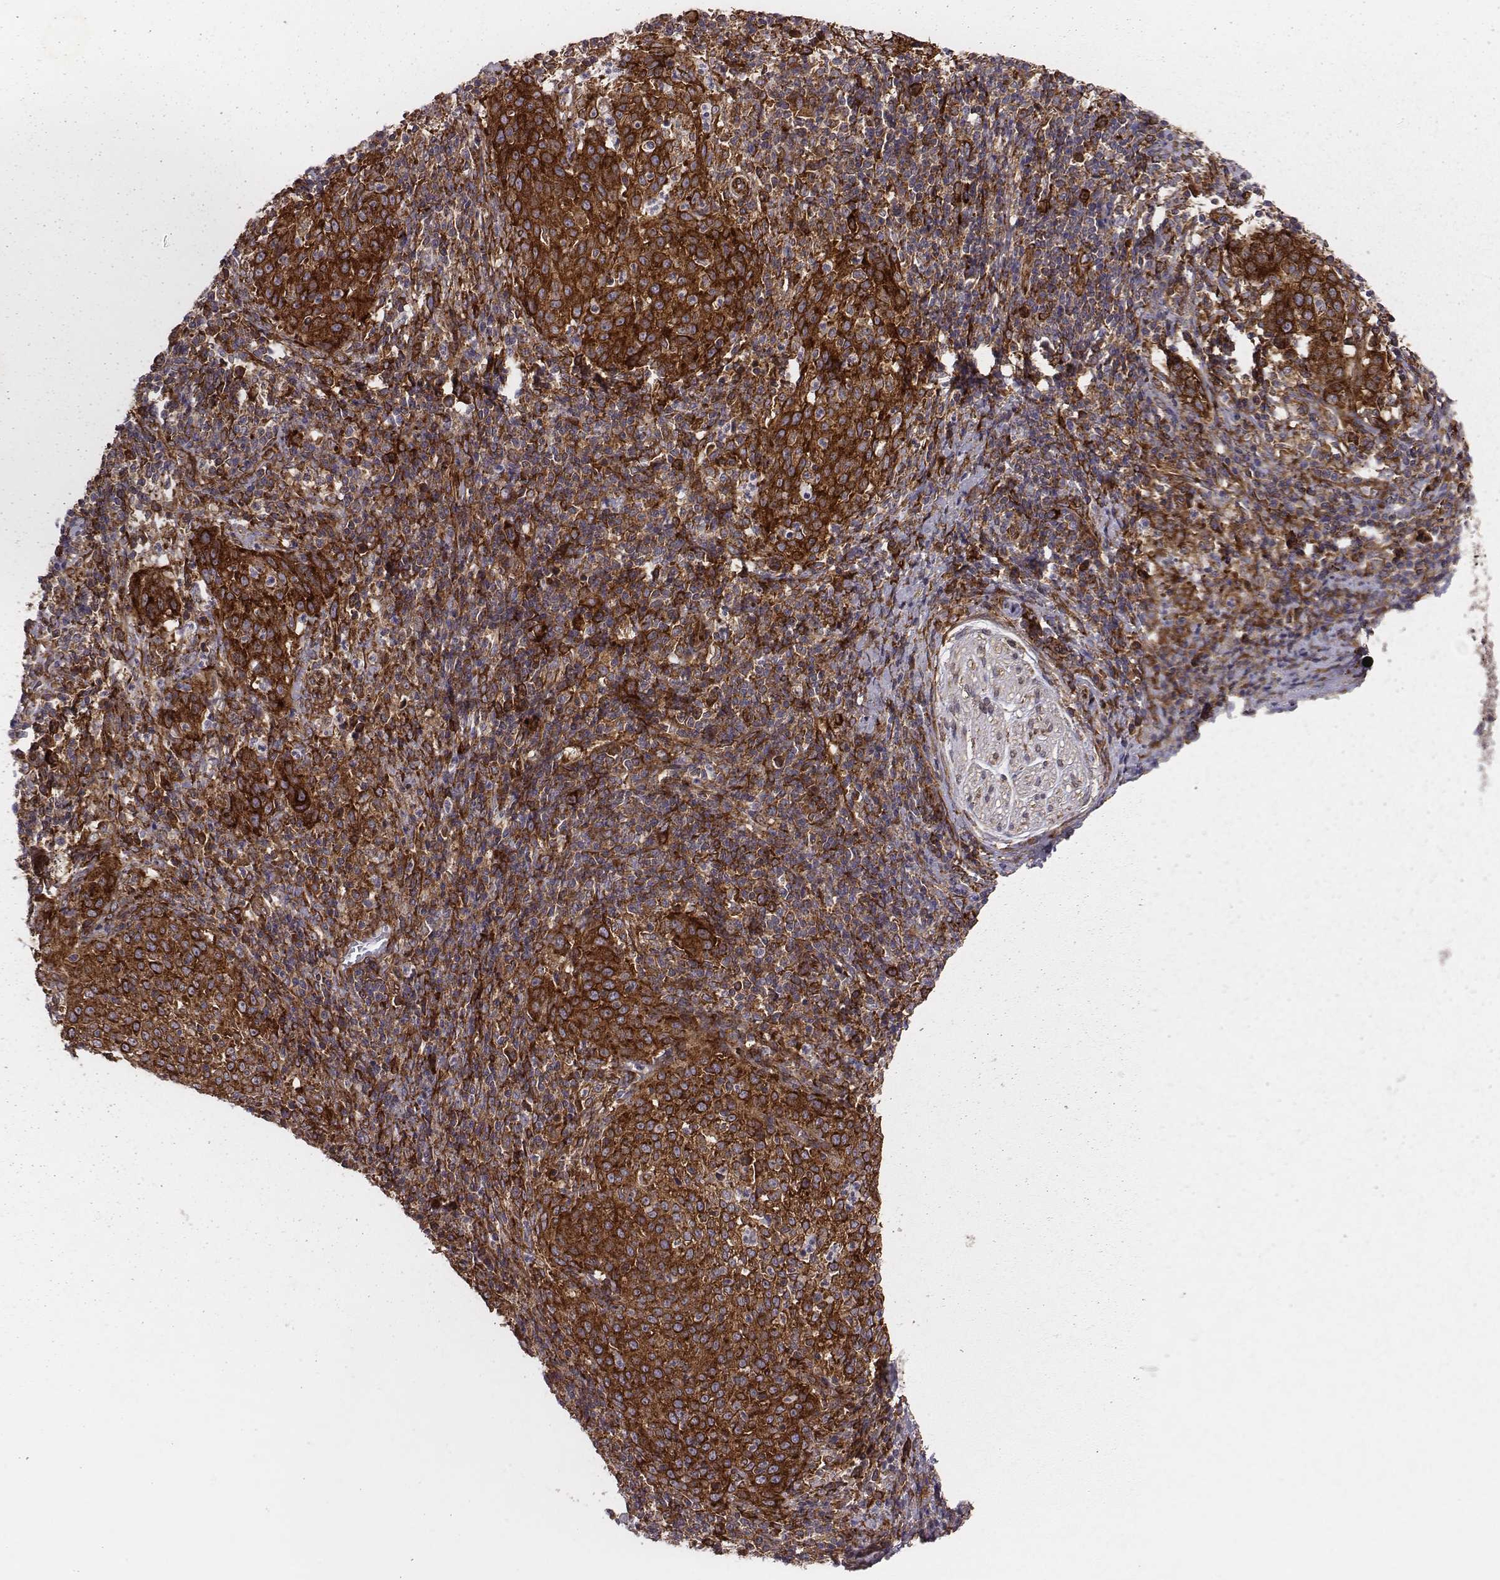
{"staining": {"intensity": "strong", "quantity": ">75%", "location": "cytoplasmic/membranous"}, "tissue": "cervical cancer", "cell_type": "Tumor cells", "image_type": "cancer", "snomed": [{"axis": "morphology", "description": "Squamous cell carcinoma, NOS"}, {"axis": "topography", "description": "Cervix"}], "caption": "IHC of cervical squamous cell carcinoma reveals high levels of strong cytoplasmic/membranous positivity in approximately >75% of tumor cells.", "gene": "TXLNA", "patient": {"sex": "female", "age": 51}}